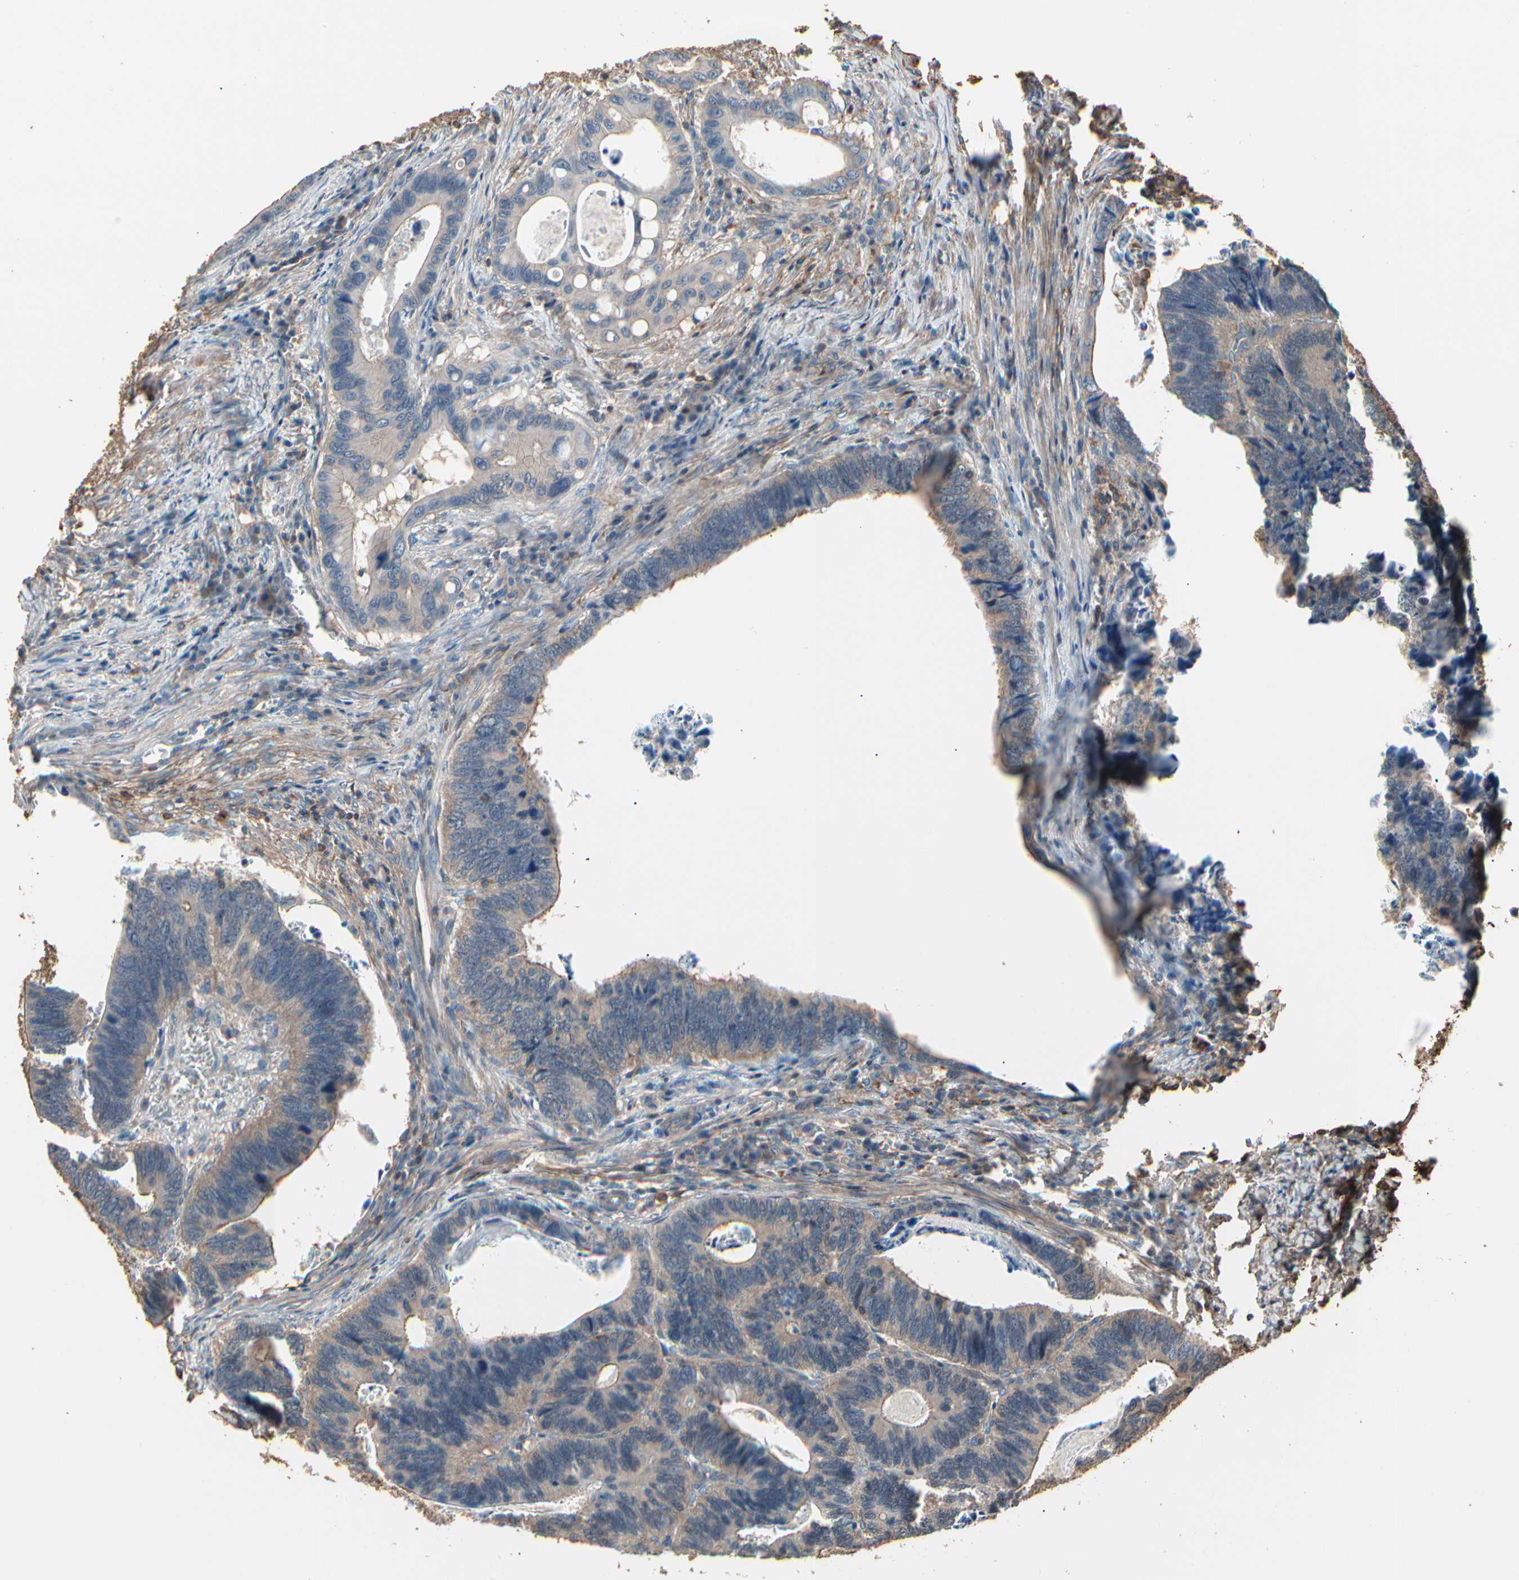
{"staining": {"intensity": "weak", "quantity": "25%-75%", "location": "cytoplasmic/membranous"}, "tissue": "colorectal cancer", "cell_type": "Tumor cells", "image_type": "cancer", "snomed": [{"axis": "morphology", "description": "Adenocarcinoma, NOS"}, {"axis": "topography", "description": "Colon"}], "caption": "Tumor cells exhibit low levels of weak cytoplasmic/membranous expression in about 25%-75% of cells in colorectal adenocarcinoma.", "gene": "MAPK13", "patient": {"sex": "male", "age": 72}}